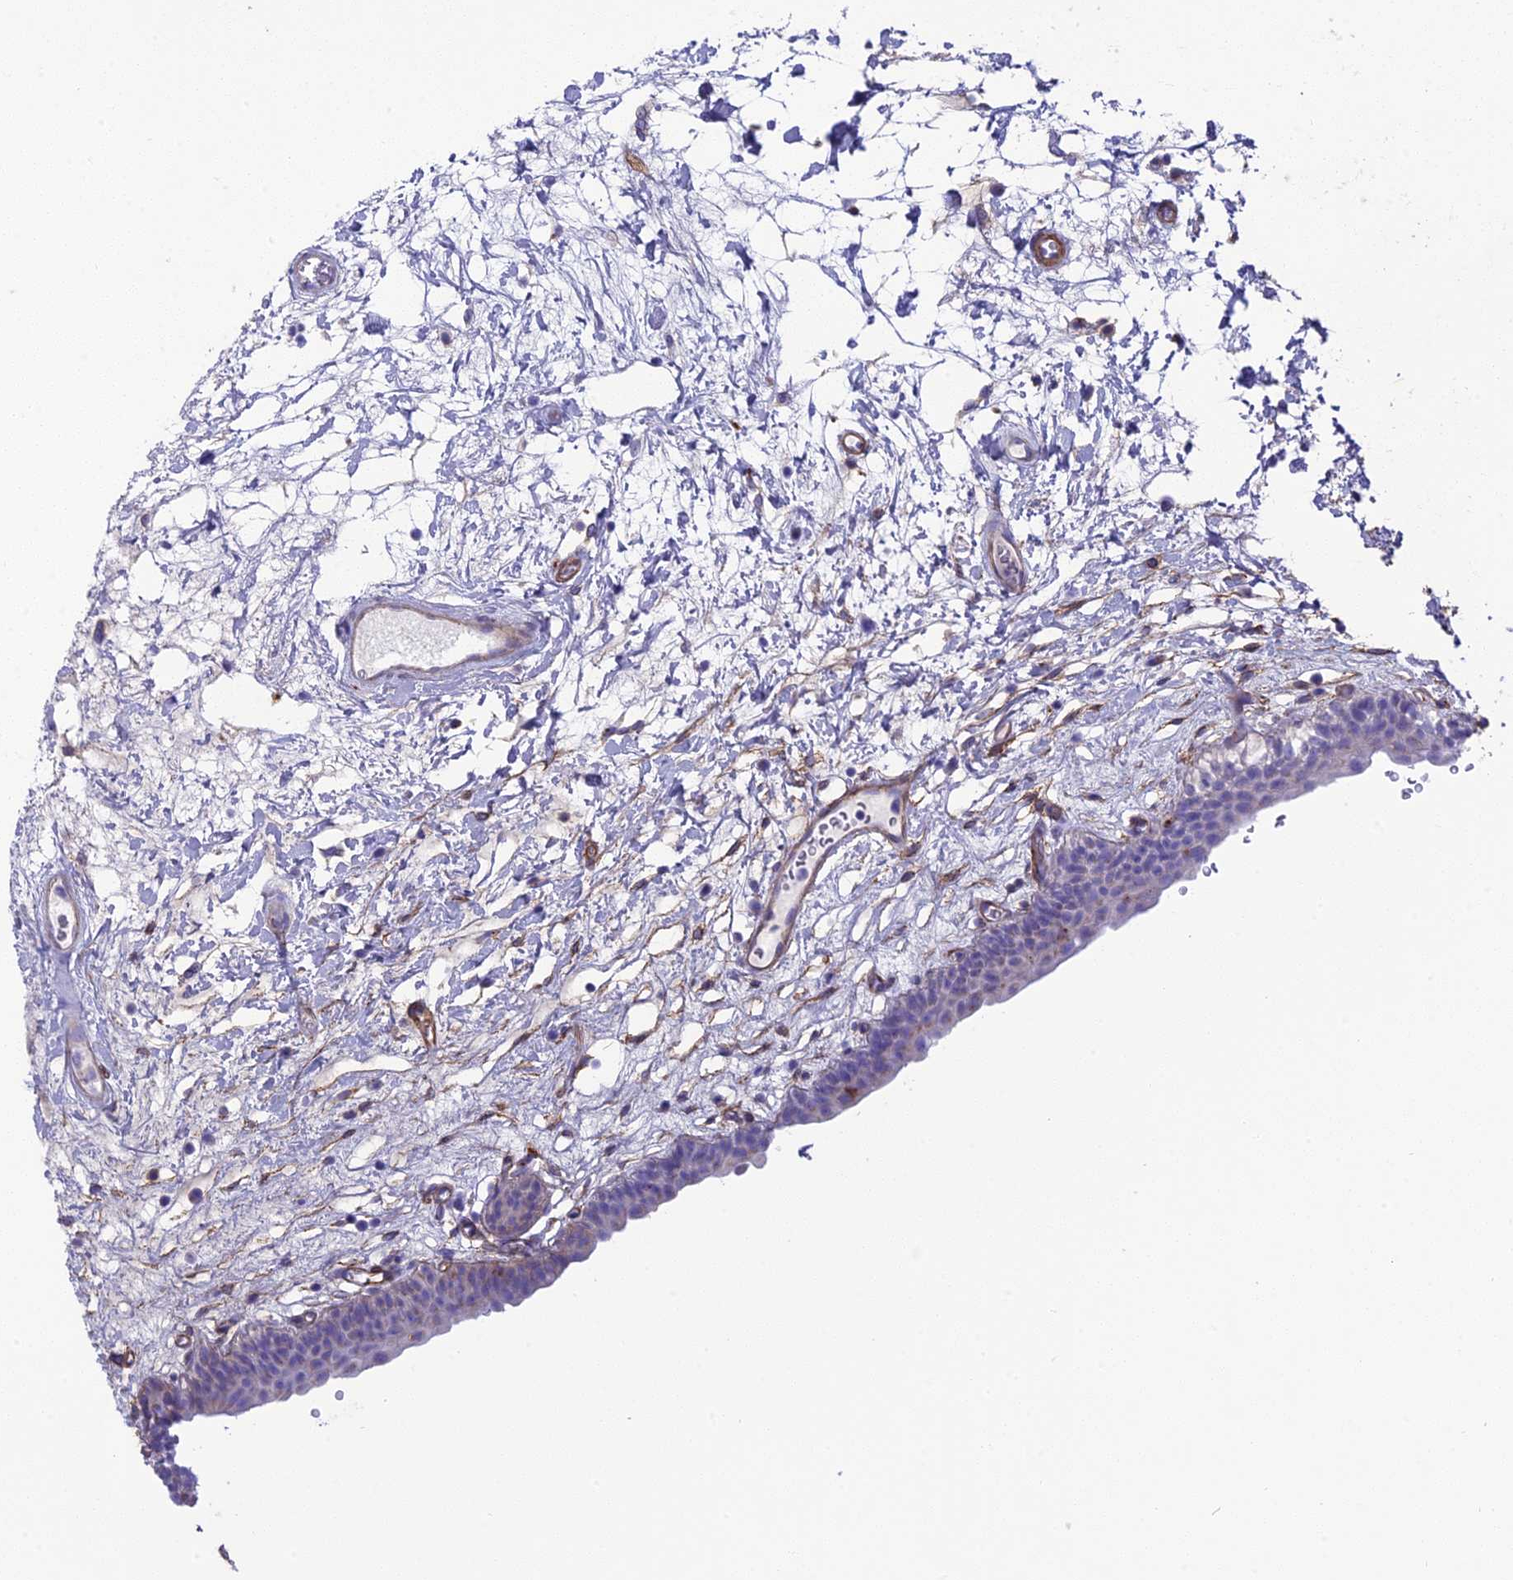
{"staining": {"intensity": "negative", "quantity": "none", "location": "none"}, "tissue": "urinary bladder", "cell_type": "Urothelial cells", "image_type": "normal", "snomed": [{"axis": "morphology", "description": "Normal tissue, NOS"}, {"axis": "topography", "description": "Urinary bladder"}], "caption": "Immunohistochemistry (IHC) of benign urinary bladder displays no positivity in urothelial cells. (DAB immunohistochemistry (IHC) with hematoxylin counter stain).", "gene": "TNS1", "patient": {"sex": "male", "age": 83}}